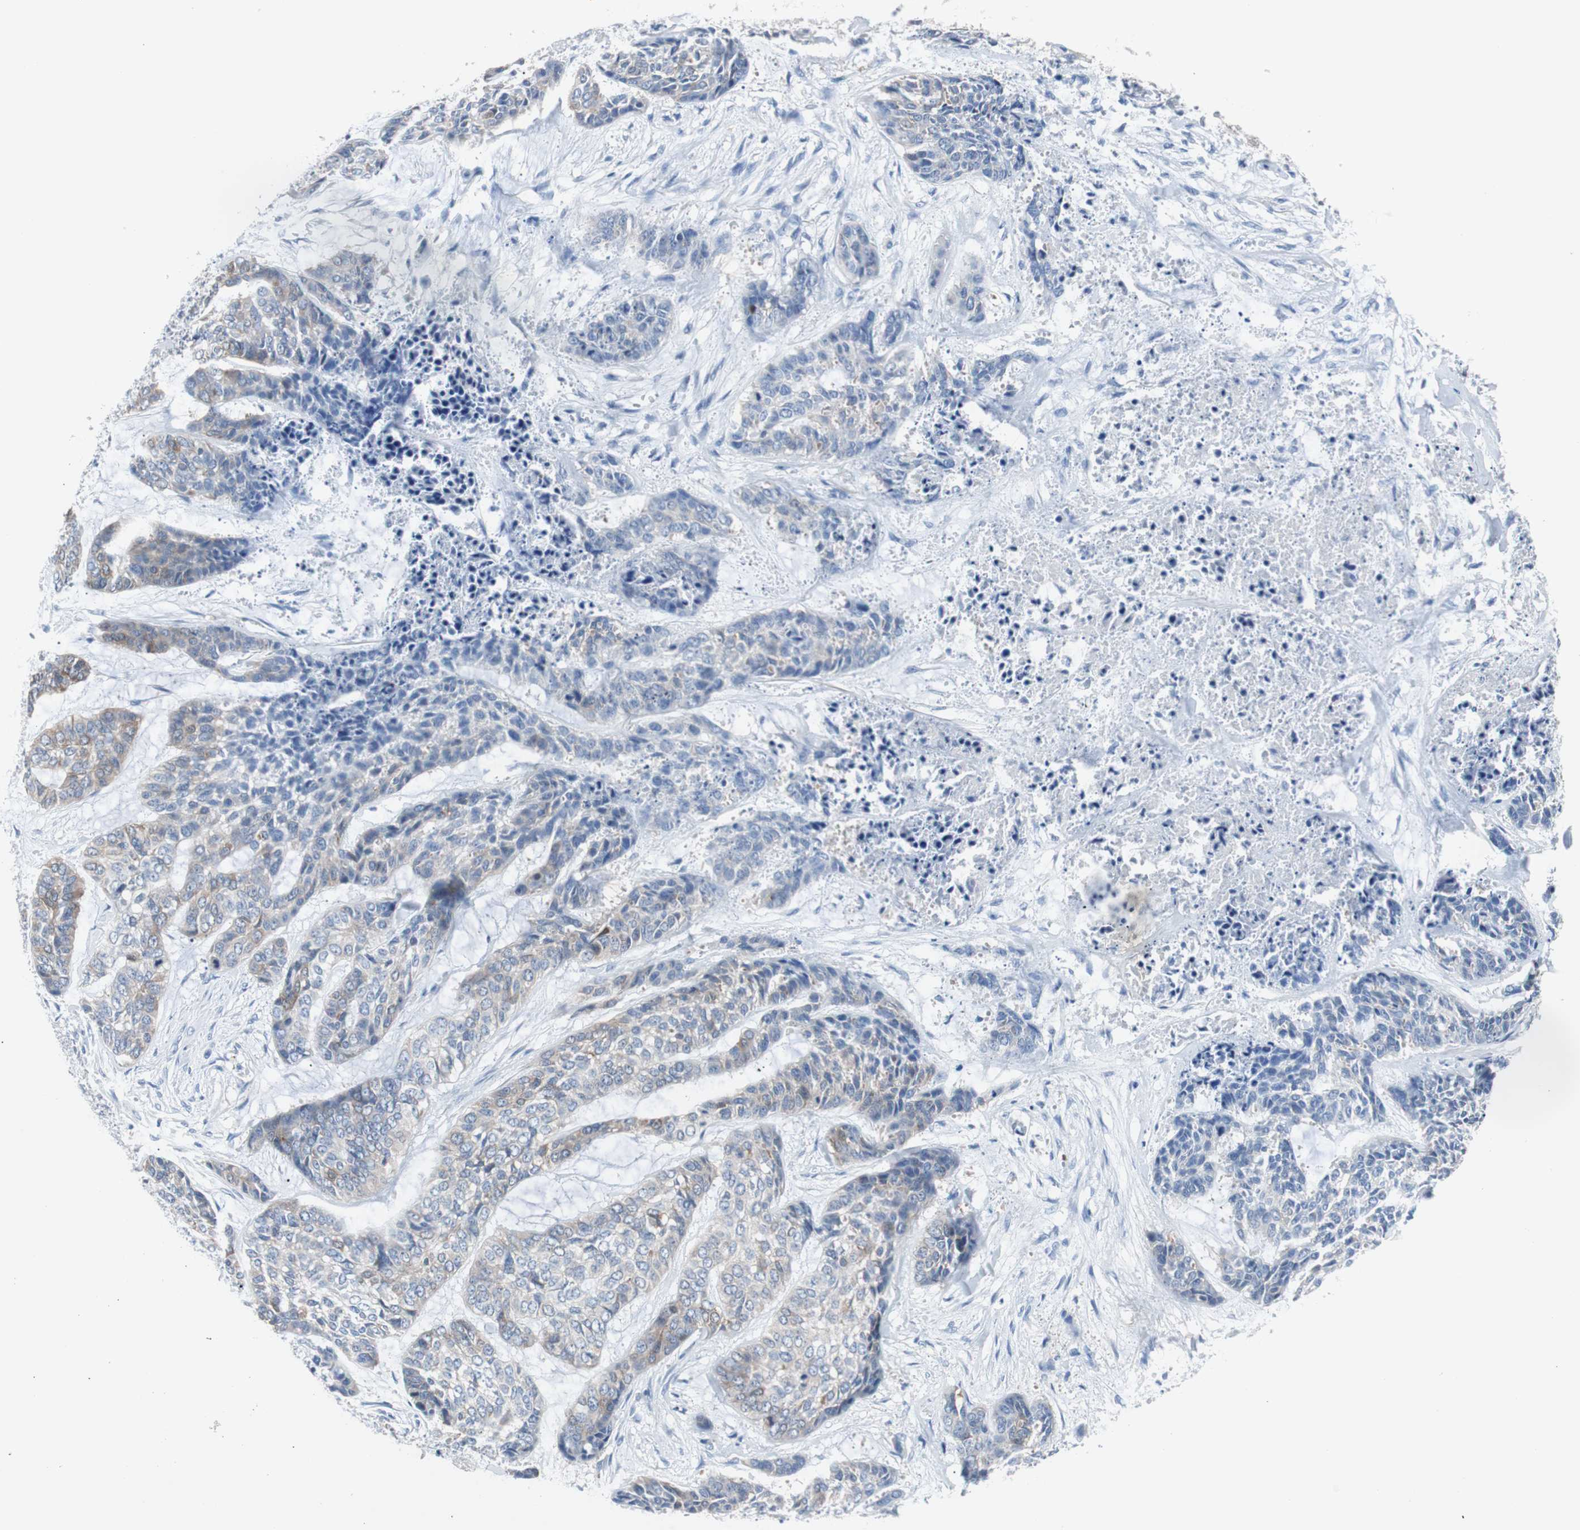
{"staining": {"intensity": "weak", "quantity": "25%-75%", "location": "cytoplasmic/membranous"}, "tissue": "skin cancer", "cell_type": "Tumor cells", "image_type": "cancer", "snomed": [{"axis": "morphology", "description": "Basal cell carcinoma"}, {"axis": "topography", "description": "Skin"}], "caption": "DAB (3,3'-diaminobenzidine) immunohistochemical staining of basal cell carcinoma (skin) reveals weak cytoplasmic/membranous protein expression in about 25%-75% of tumor cells.", "gene": "EEF2K", "patient": {"sex": "female", "age": 64}}